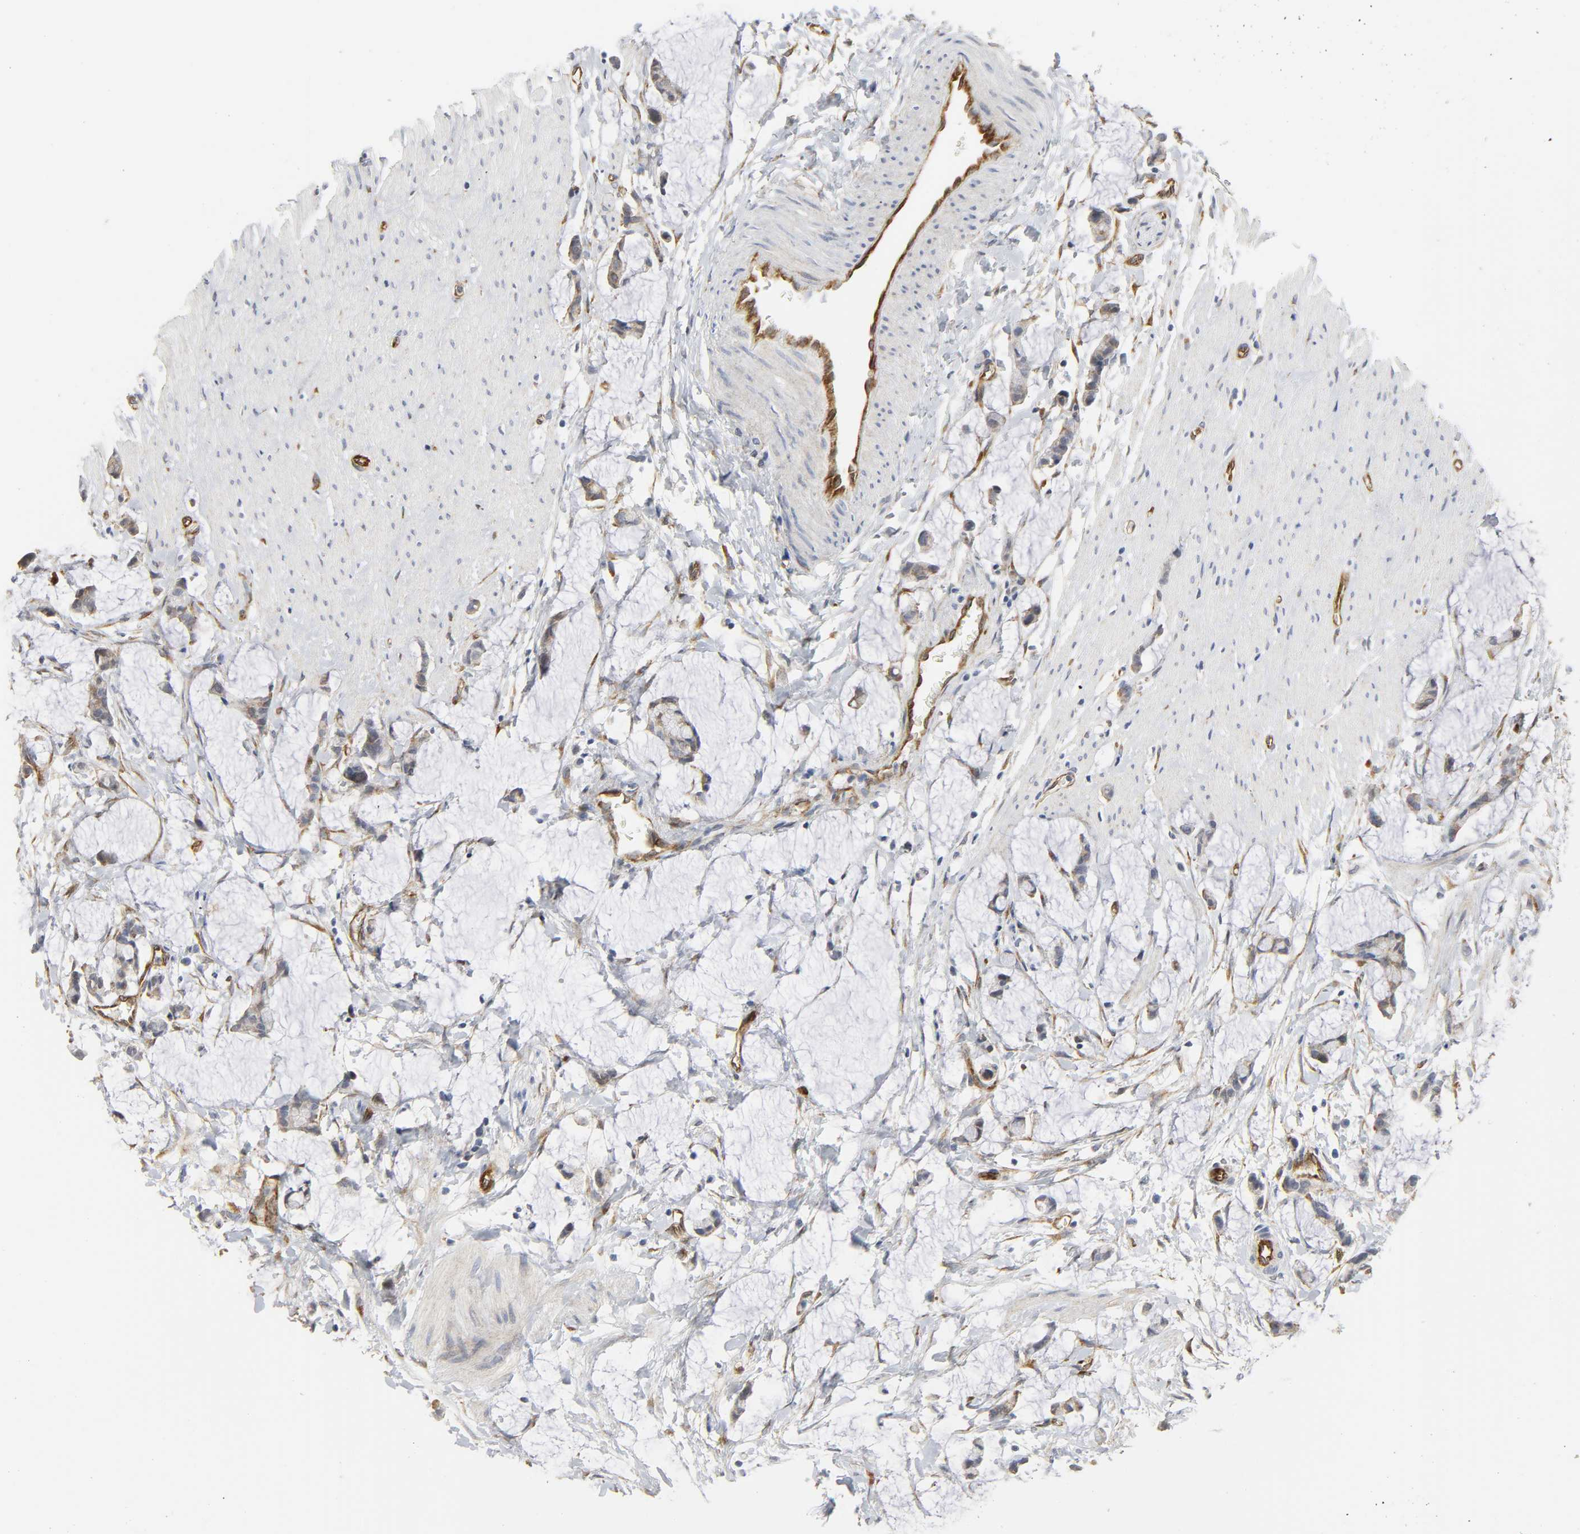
{"staining": {"intensity": "moderate", "quantity": "<25%", "location": "cytoplasmic/membranous"}, "tissue": "colorectal cancer", "cell_type": "Tumor cells", "image_type": "cancer", "snomed": [{"axis": "morphology", "description": "Adenocarcinoma, NOS"}, {"axis": "topography", "description": "Colon"}], "caption": "High-magnification brightfield microscopy of colorectal cancer (adenocarcinoma) stained with DAB (3,3'-diaminobenzidine) (brown) and counterstained with hematoxylin (blue). tumor cells exhibit moderate cytoplasmic/membranous staining is present in approximately<25% of cells.", "gene": "DOCK1", "patient": {"sex": "male", "age": 14}}